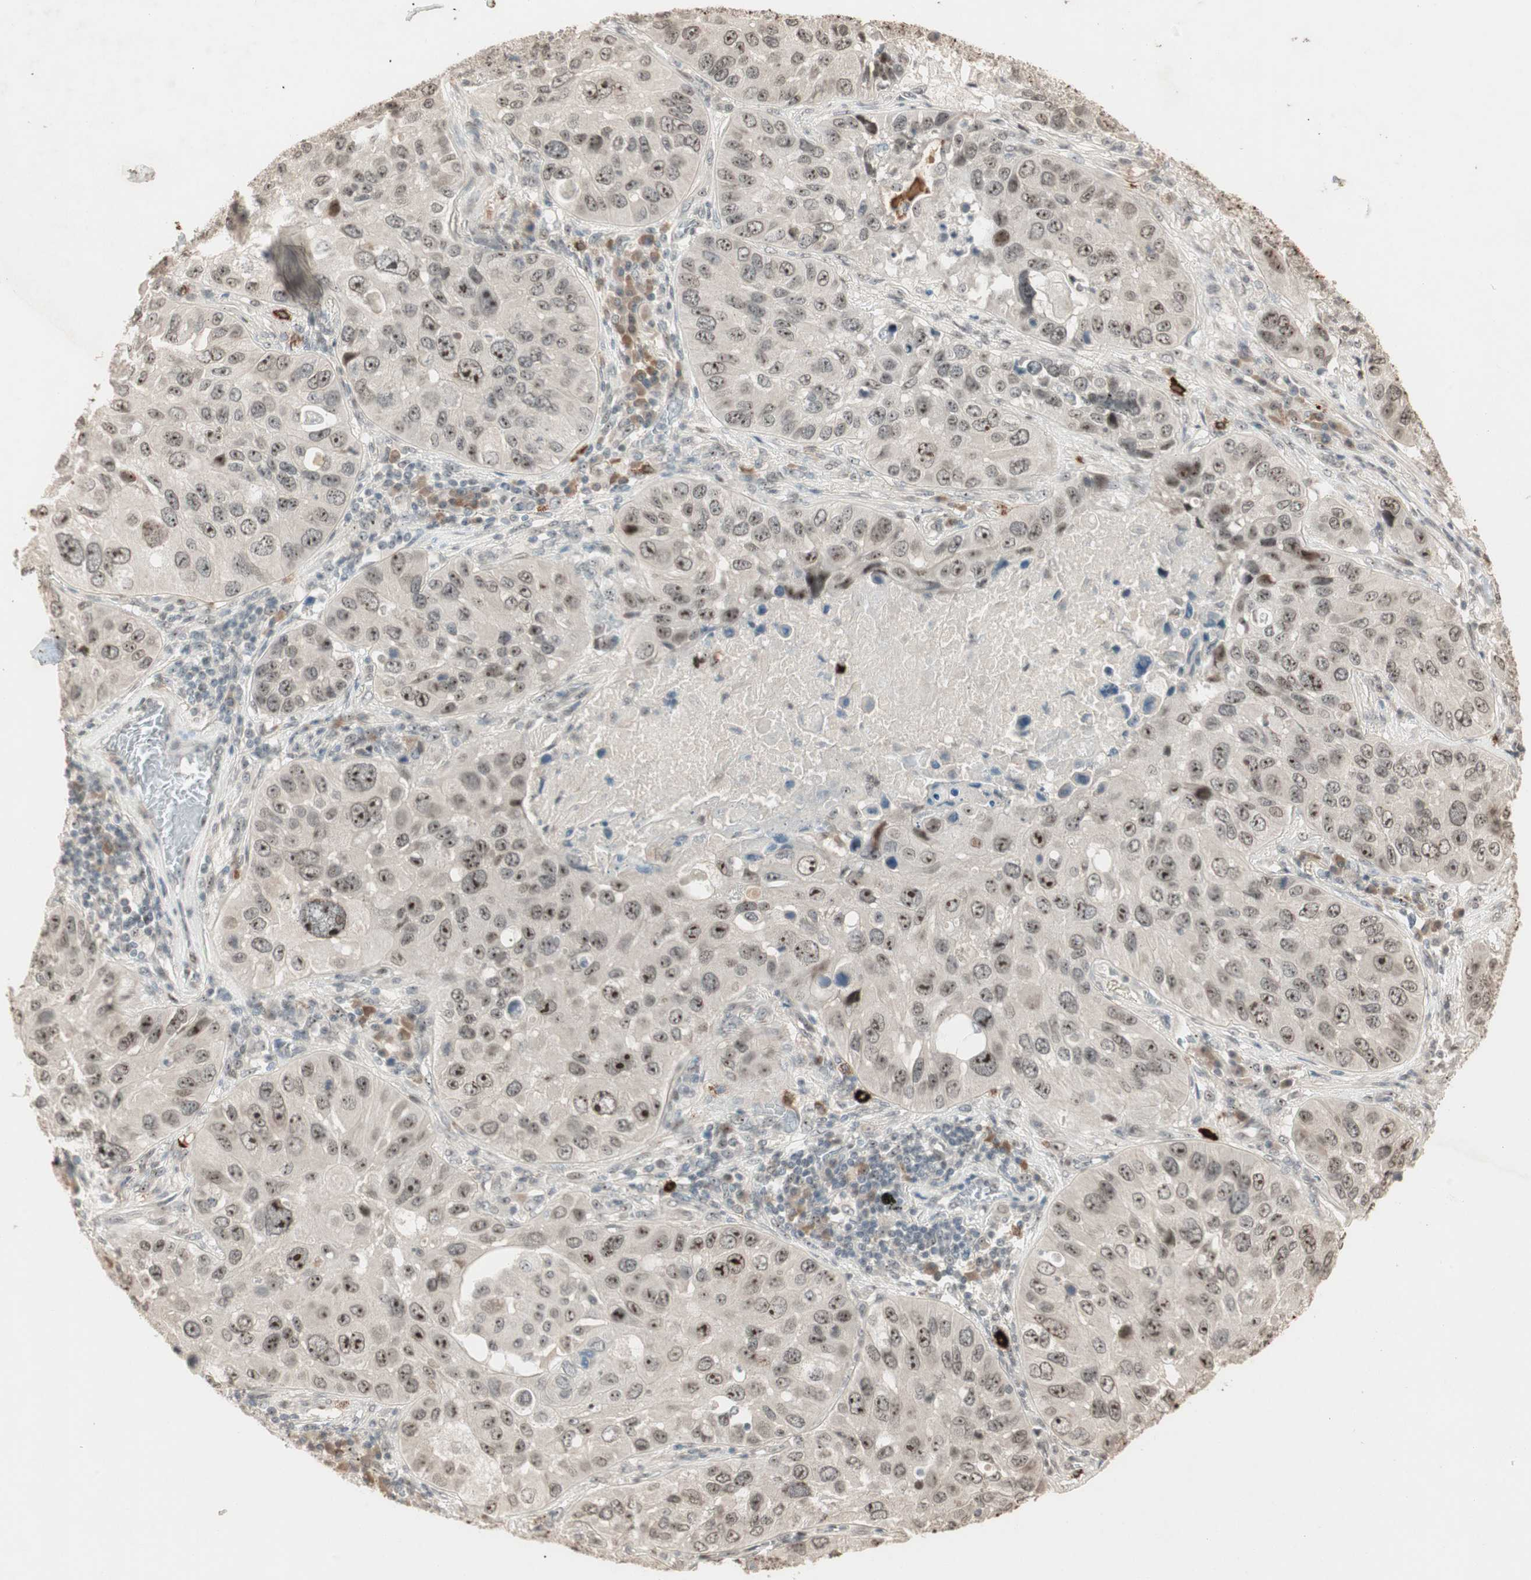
{"staining": {"intensity": "strong", "quantity": ">75%", "location": "nuclear"}, "tissue": "lung cancer", "cell_type": "Tumor cells", "image_type": "cancer", "snomed": [{"axis": "morphology", "description": "Squamous cell carcinoma, NOS"}, {"axis": "topography", "description": "Lung"}], "caption": "DAB immunohistochemical staining of lung squamous cell carcinoma shows strong nuclear protein positivity in approximately >75% of tumor cells.", "gene": "ETV4", "patient": {"sex": "male", "age": 57}}